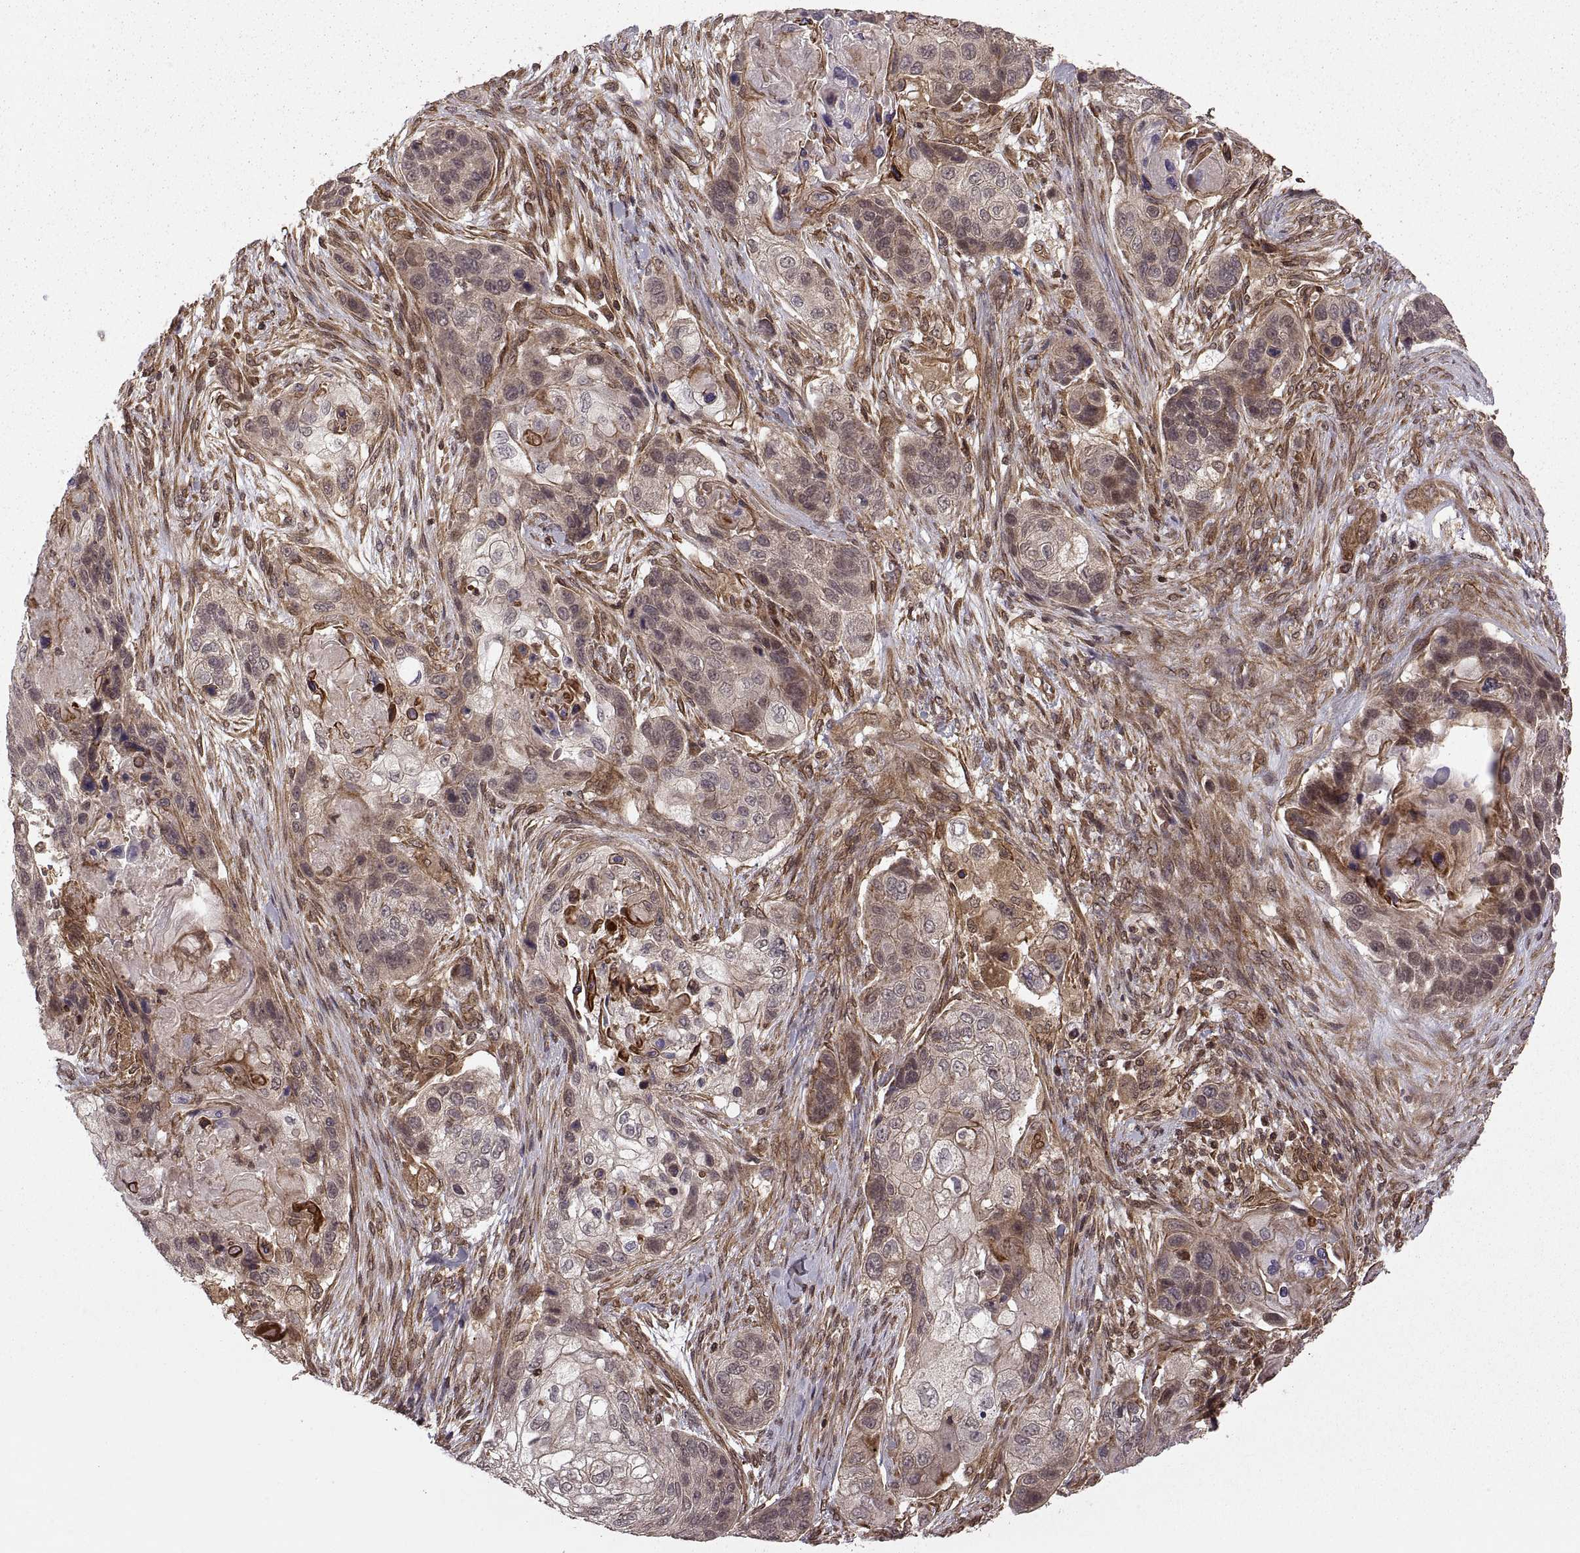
{"staining": {"intensity": "negative", "quantity": "none", "location": "none"}, "tissue": "lung cancer", "cell_type": "Tumor cells", "image_type": "cancer", "snomed": [{"axis": "morphology", "description": "Squamous cell carcinoma, NOS"}, {"axis": "topography", "description": "Lung"}], "caption": "DAB immunohistochemical staining of lung cancer (squamous cell carcinoma) exhibits no significant positivity in tumor cells.", "gene": "DEDD", "patient": {"sex": "male", "age": 69}}